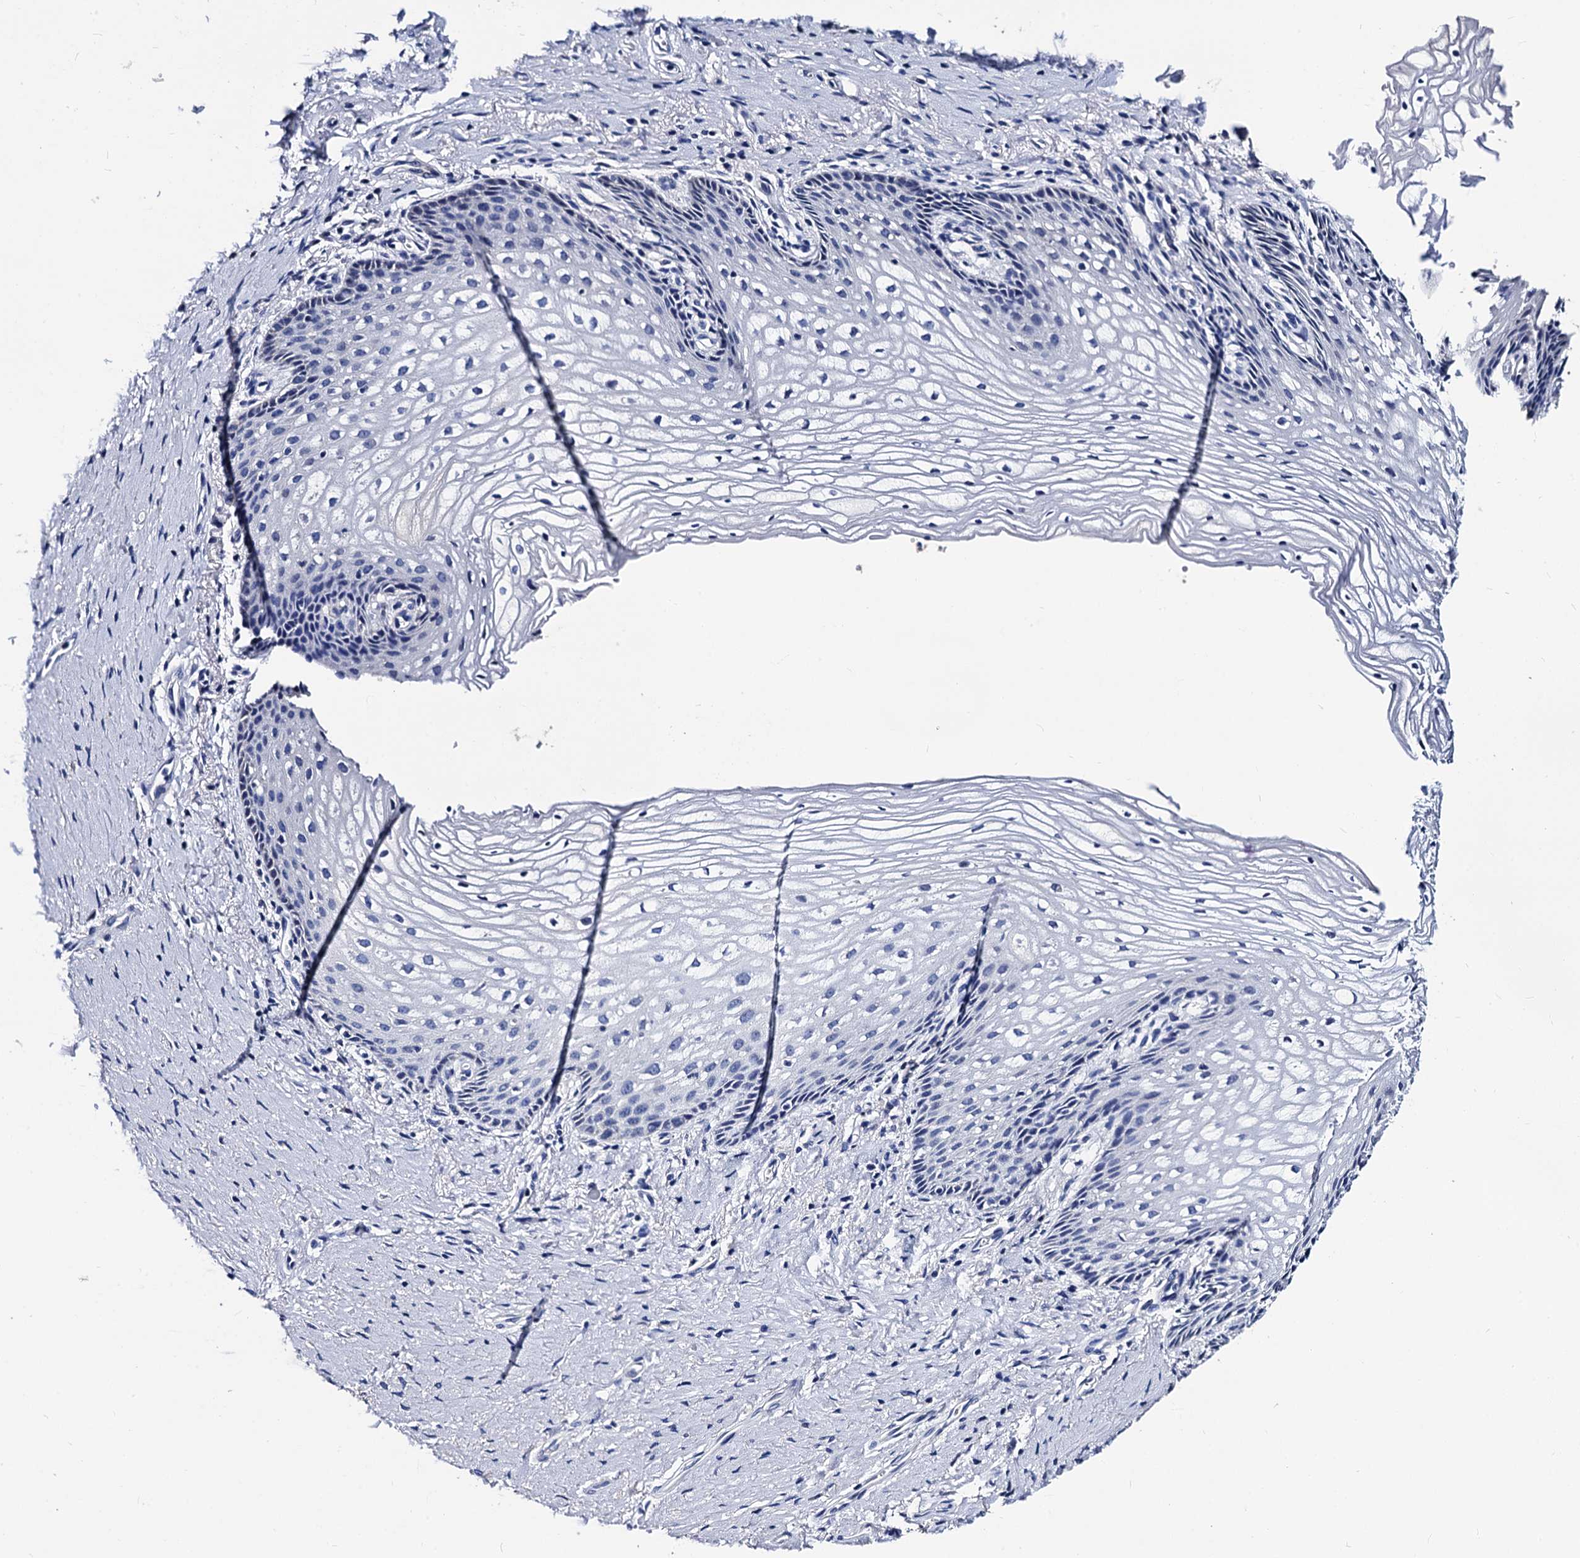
{"staining": {"intensity": "negative", "quantity": "none", "location": "none"}, "tissue": "vagina", "cell_type": "Squamous epithelial cells", "image_type": "normal", "snomed": [{"axis": "morphology", "description": "Normal tissue, NOS"}, {"axis": "topography", "description": "Vagina"}], "caption": "This histopathology image is of normal vagina stained with IHC to label a protein in brown with the nuclei are counter-stained blue. There is no positivity in squamous epithelial cells. (DAB (3,3'-diaminobenzidine) IHC with hematoxylin counter stain).", "gene": "LRRC30", "patient": {"sex": "female", "age": 60}}